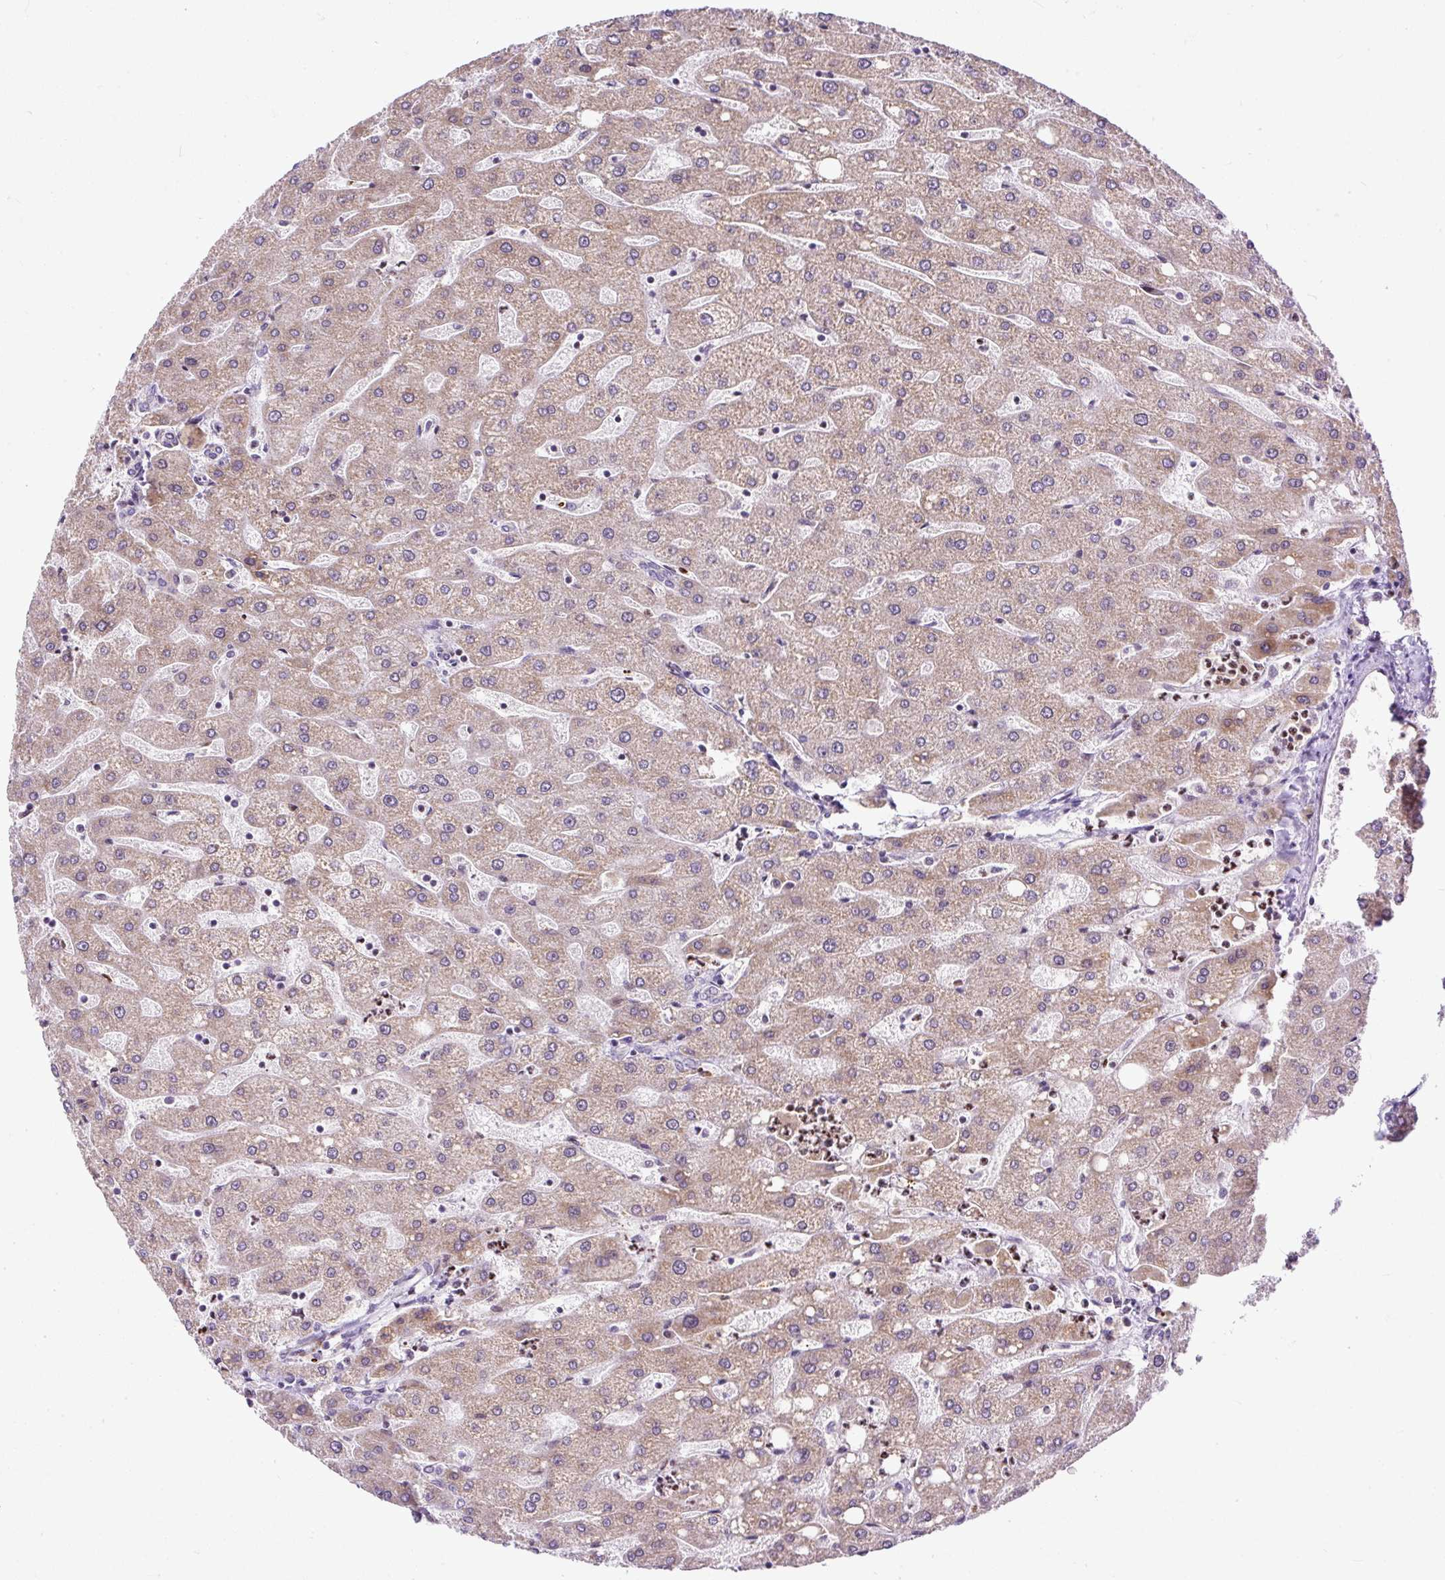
{"staining": {"intensity": "weak", "quantity": "<25%", "location": "cytoplasmic/membranous"}, "tissue": "liver", "cell_type": "Cholangiocytes", "image_type": "normal", "snomed": [{"axis": "morphology", "description": "Normal tissue, NOS"}, {"axis": "topography", "description": "Liver"}], "caption": "DAB (3,3'-diaminobenzidine) immunohistochemical staining of benign human liver exhibits no significant staining in cholangiocytes. (DAB IHC visualized using brightfield microscopy, high magnification).", "gene": "FMC1", "patient": {"sex": "male", "age": 67}}